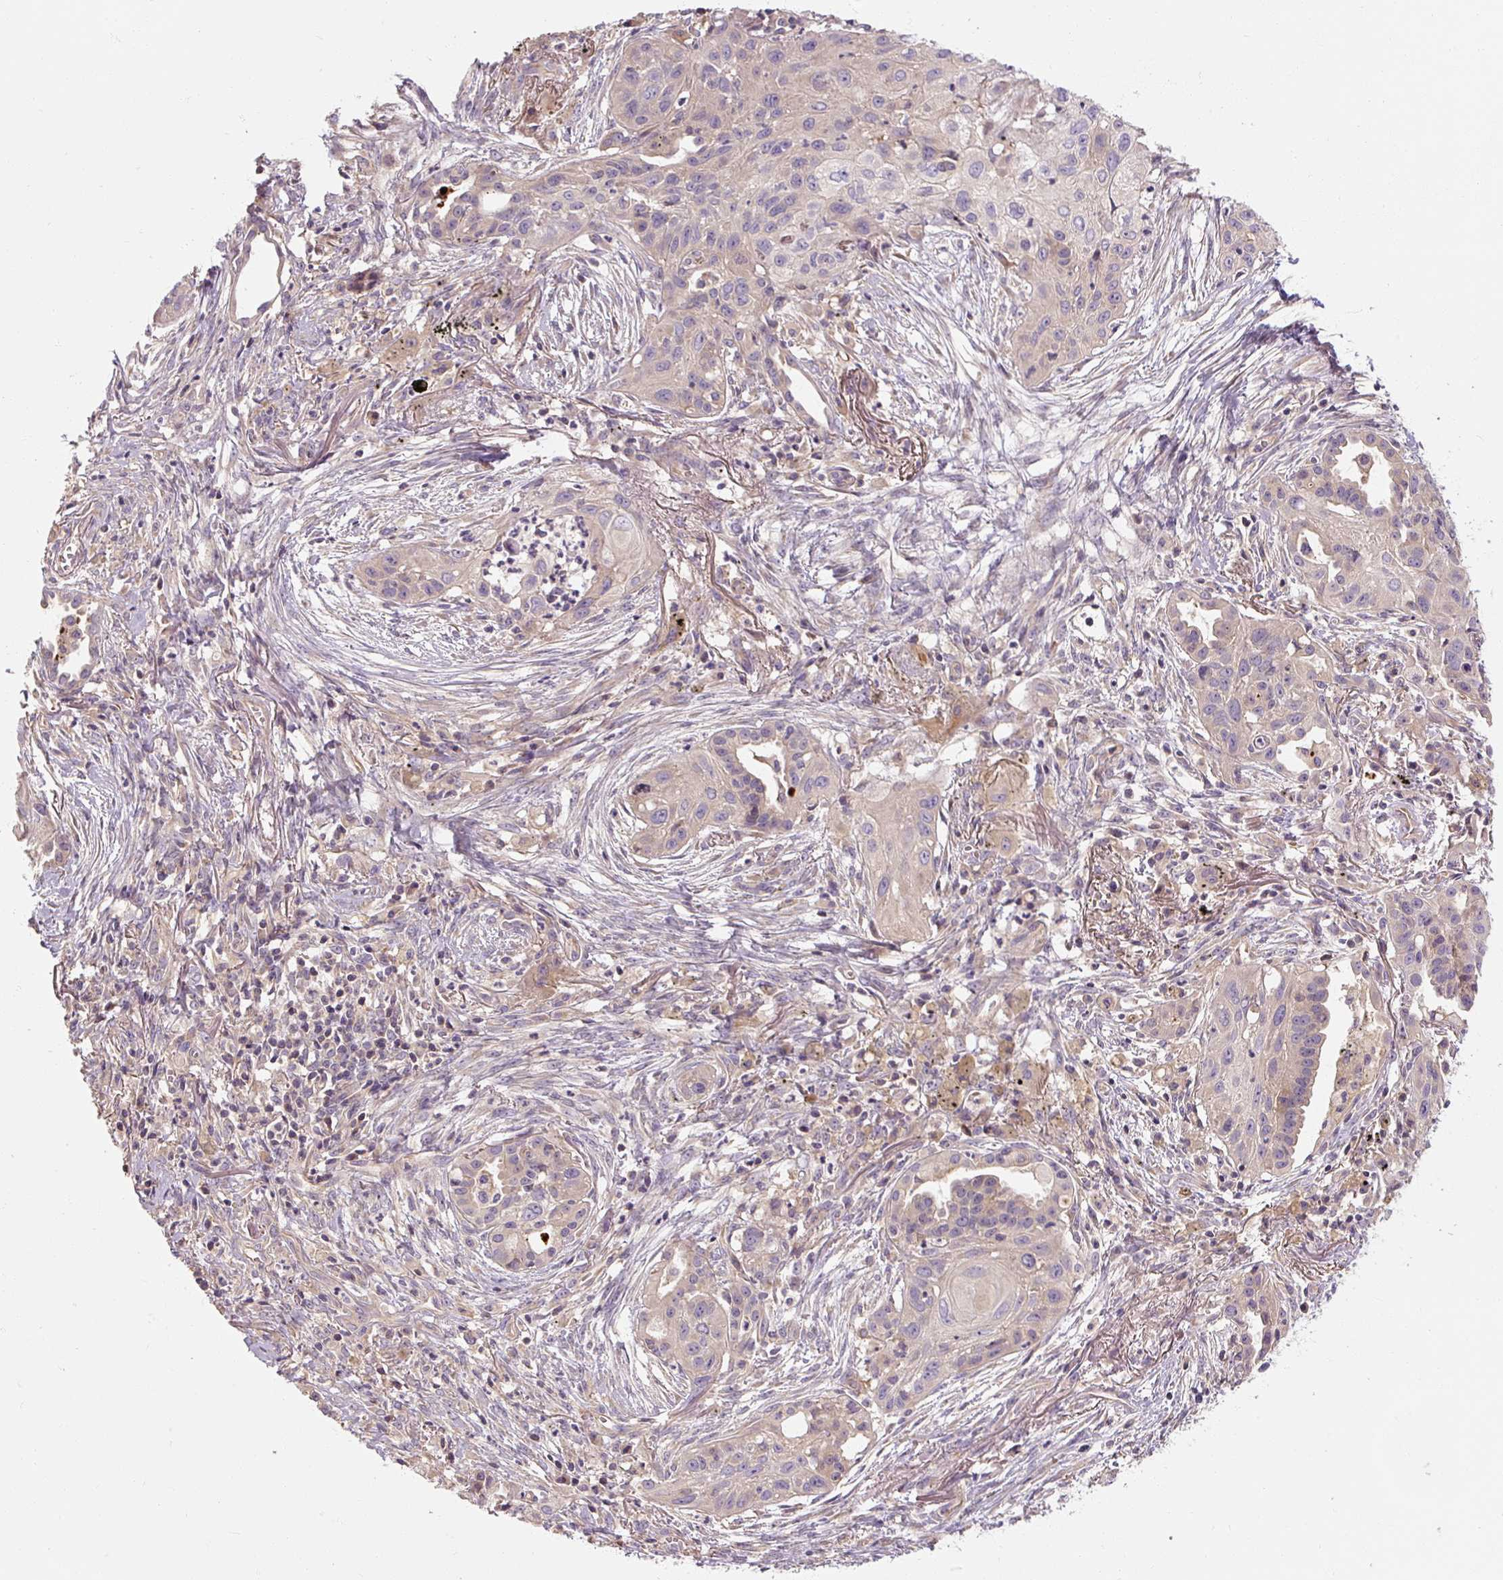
{"staining": {"intensity": "negative", "quantity": "none", "location": "none"}, "tissue": "lung cancer", "cell_type": "Tumor cells", "image_type": "cancer", "snomed": [{"axis": "morphology", "description": "Squamous cell carcinoma, NOS"}, {"axis": "topography", "description": "Lung"}], "caption": "High power microscopy micrograph of an immunohistochemistry (IHC) micrograph of lung cancer (squamous cell carcinoma), revealing no significant staining in tumor cells.", "gene": "RB1CC1", "patient": {"sex": "male", "age": 71}}